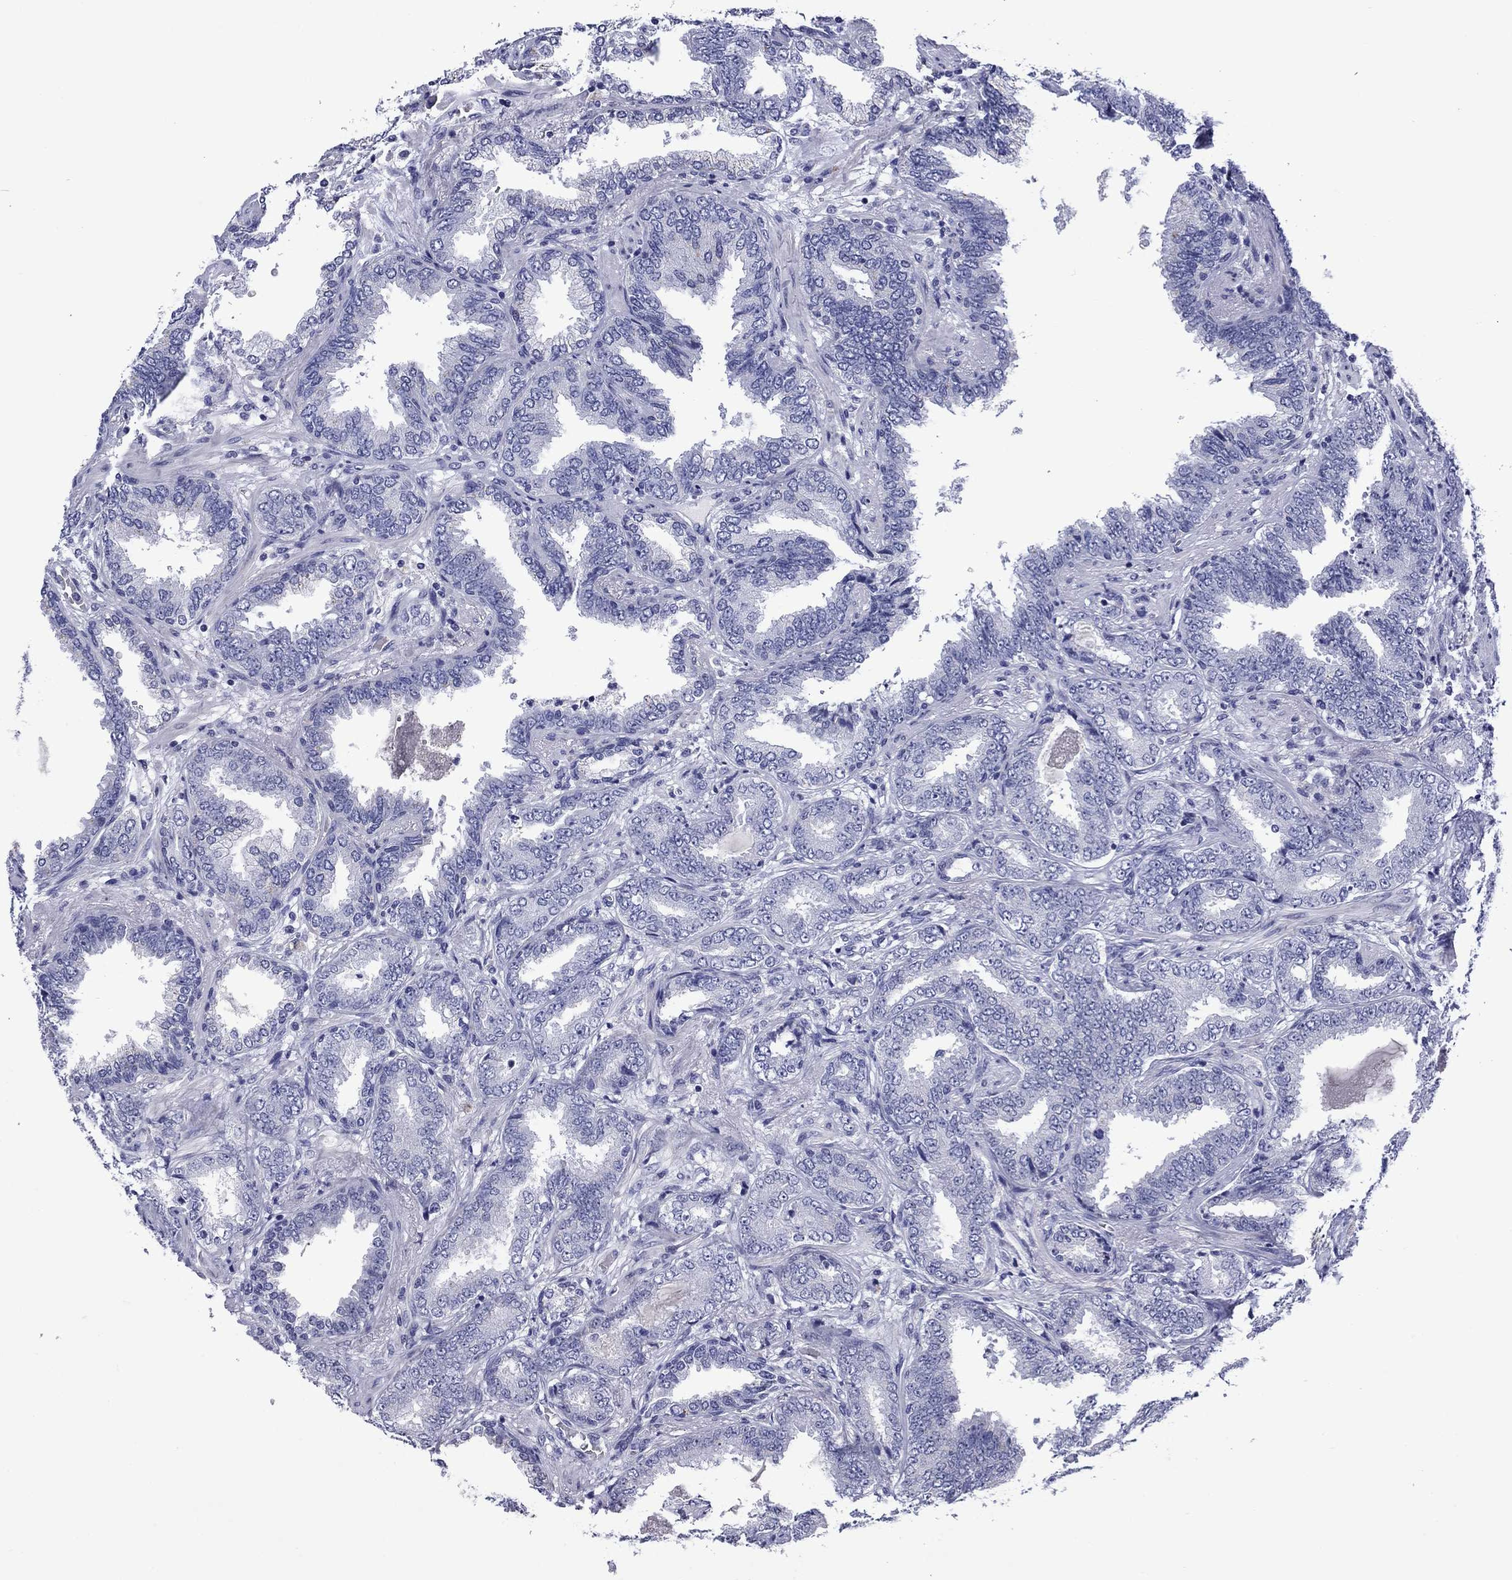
{"staining": {"intensity": "negative", "quantity": "none", "location": "none"}, "tissue": "prostate cancer", "cell_type": "Tumor cells", "image_type": "cancer", "snomed": [{"axis": "morphology", "description": "Adenocarcinoma, Low grade"}, {"axis": "topography", "description": "Prostate"}], "caption": "The micrograph exhibits no staining of tumor cells in prostate cancer (low-grade adenocarcinoma).", "gene": "PIWIL1", "patient": {"sex": "male", "age": 68}}